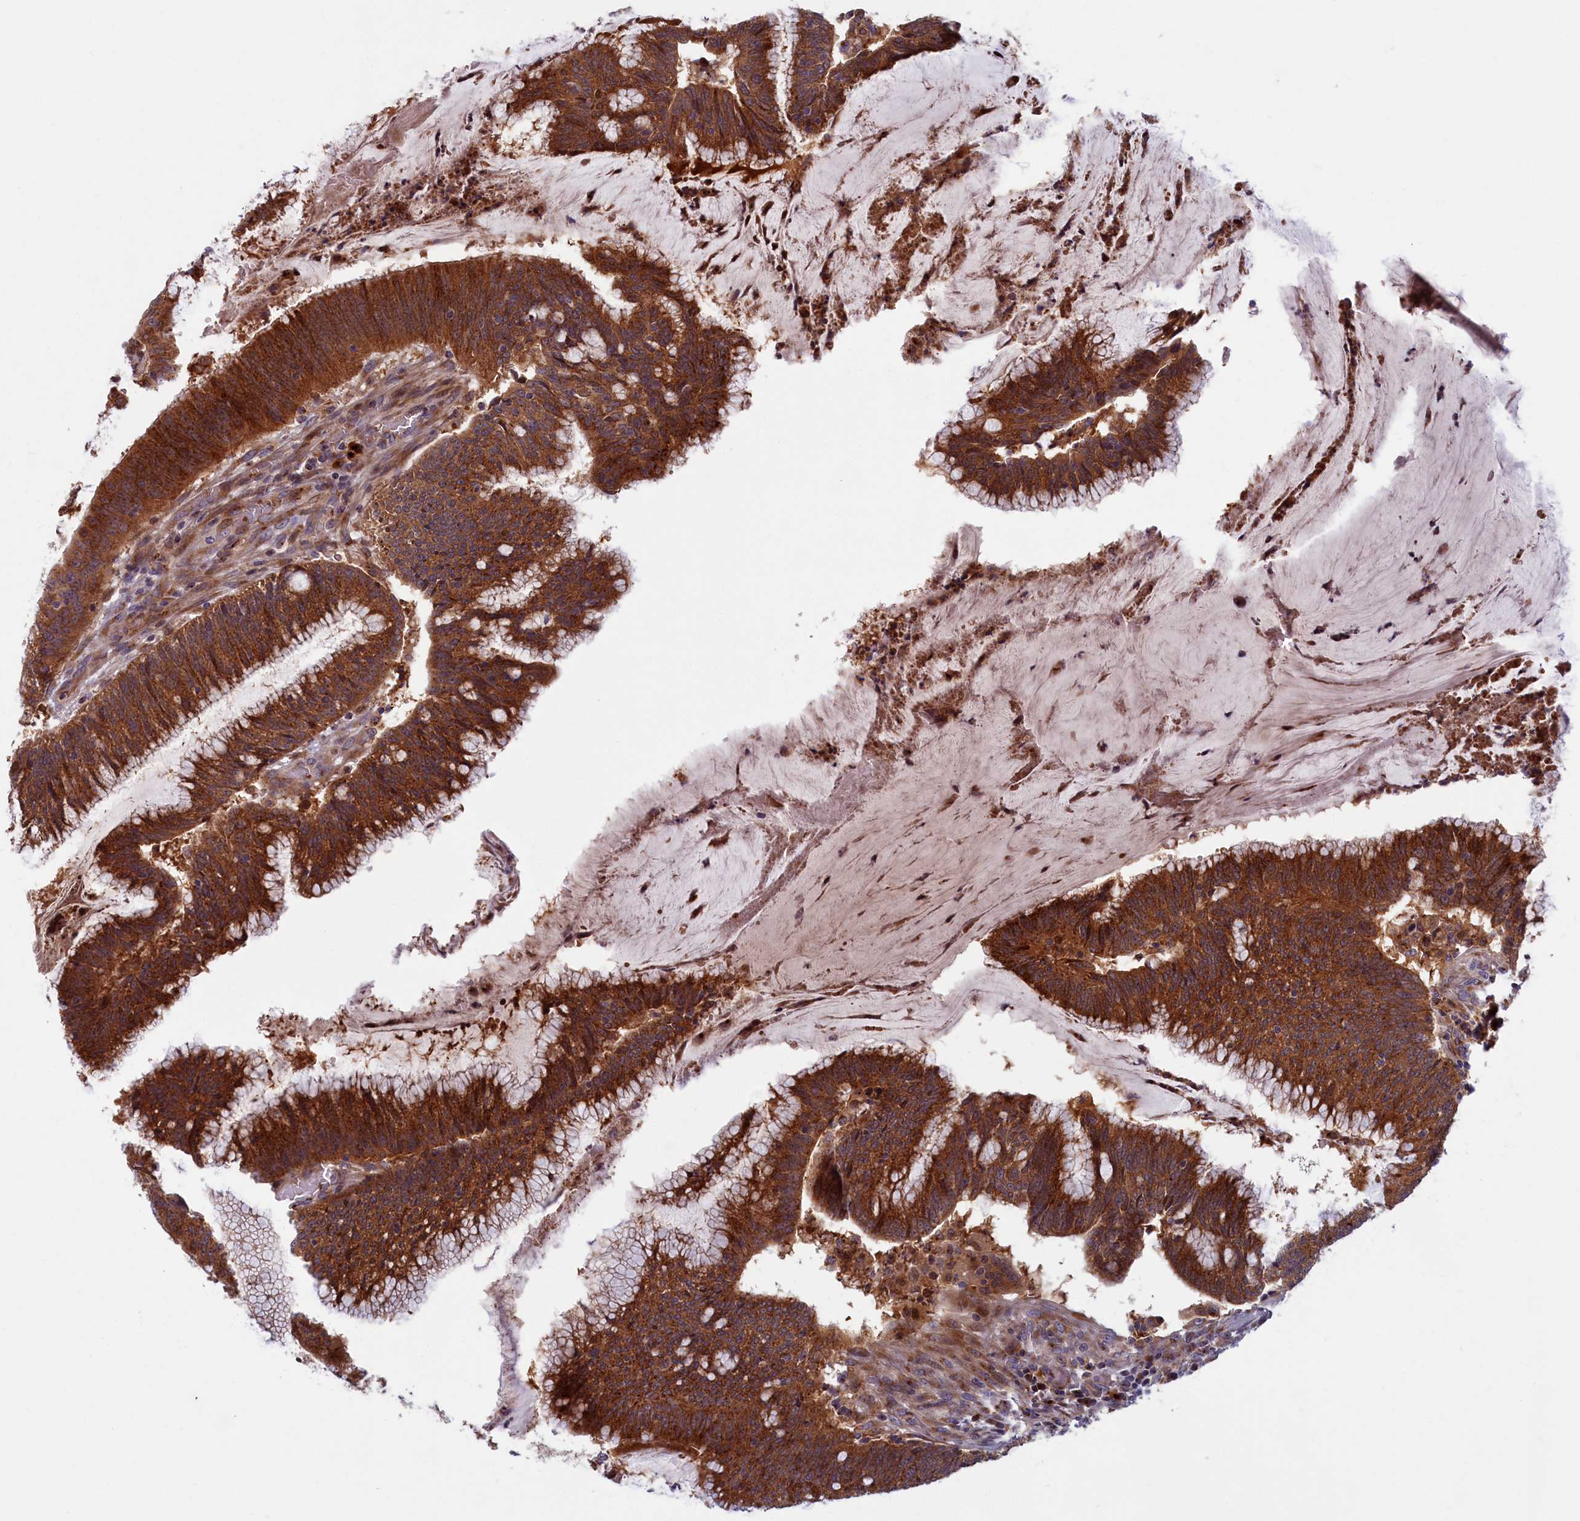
{"staining": {"intensity": "strong", "quantity": ">75%", "location": "cytoplasmic/membranous"}, "tissue": "colorectal cancer", "cell_type": "Tumor cells", "image_type": "cancer", "snomed": [{"axis": "morphology", "description": "Adenocarcinoma, NOS"}, {"axis": "topography", "description": "Rectum"}], "caption": "Protein expression by IHC displays strong cytoplasmic/membranous staining in approximately >75% of tumor cells in colorectal adenocarcinoma.", "gene": "BLVRB", "patient": {"sex": "female", "age": 77}}